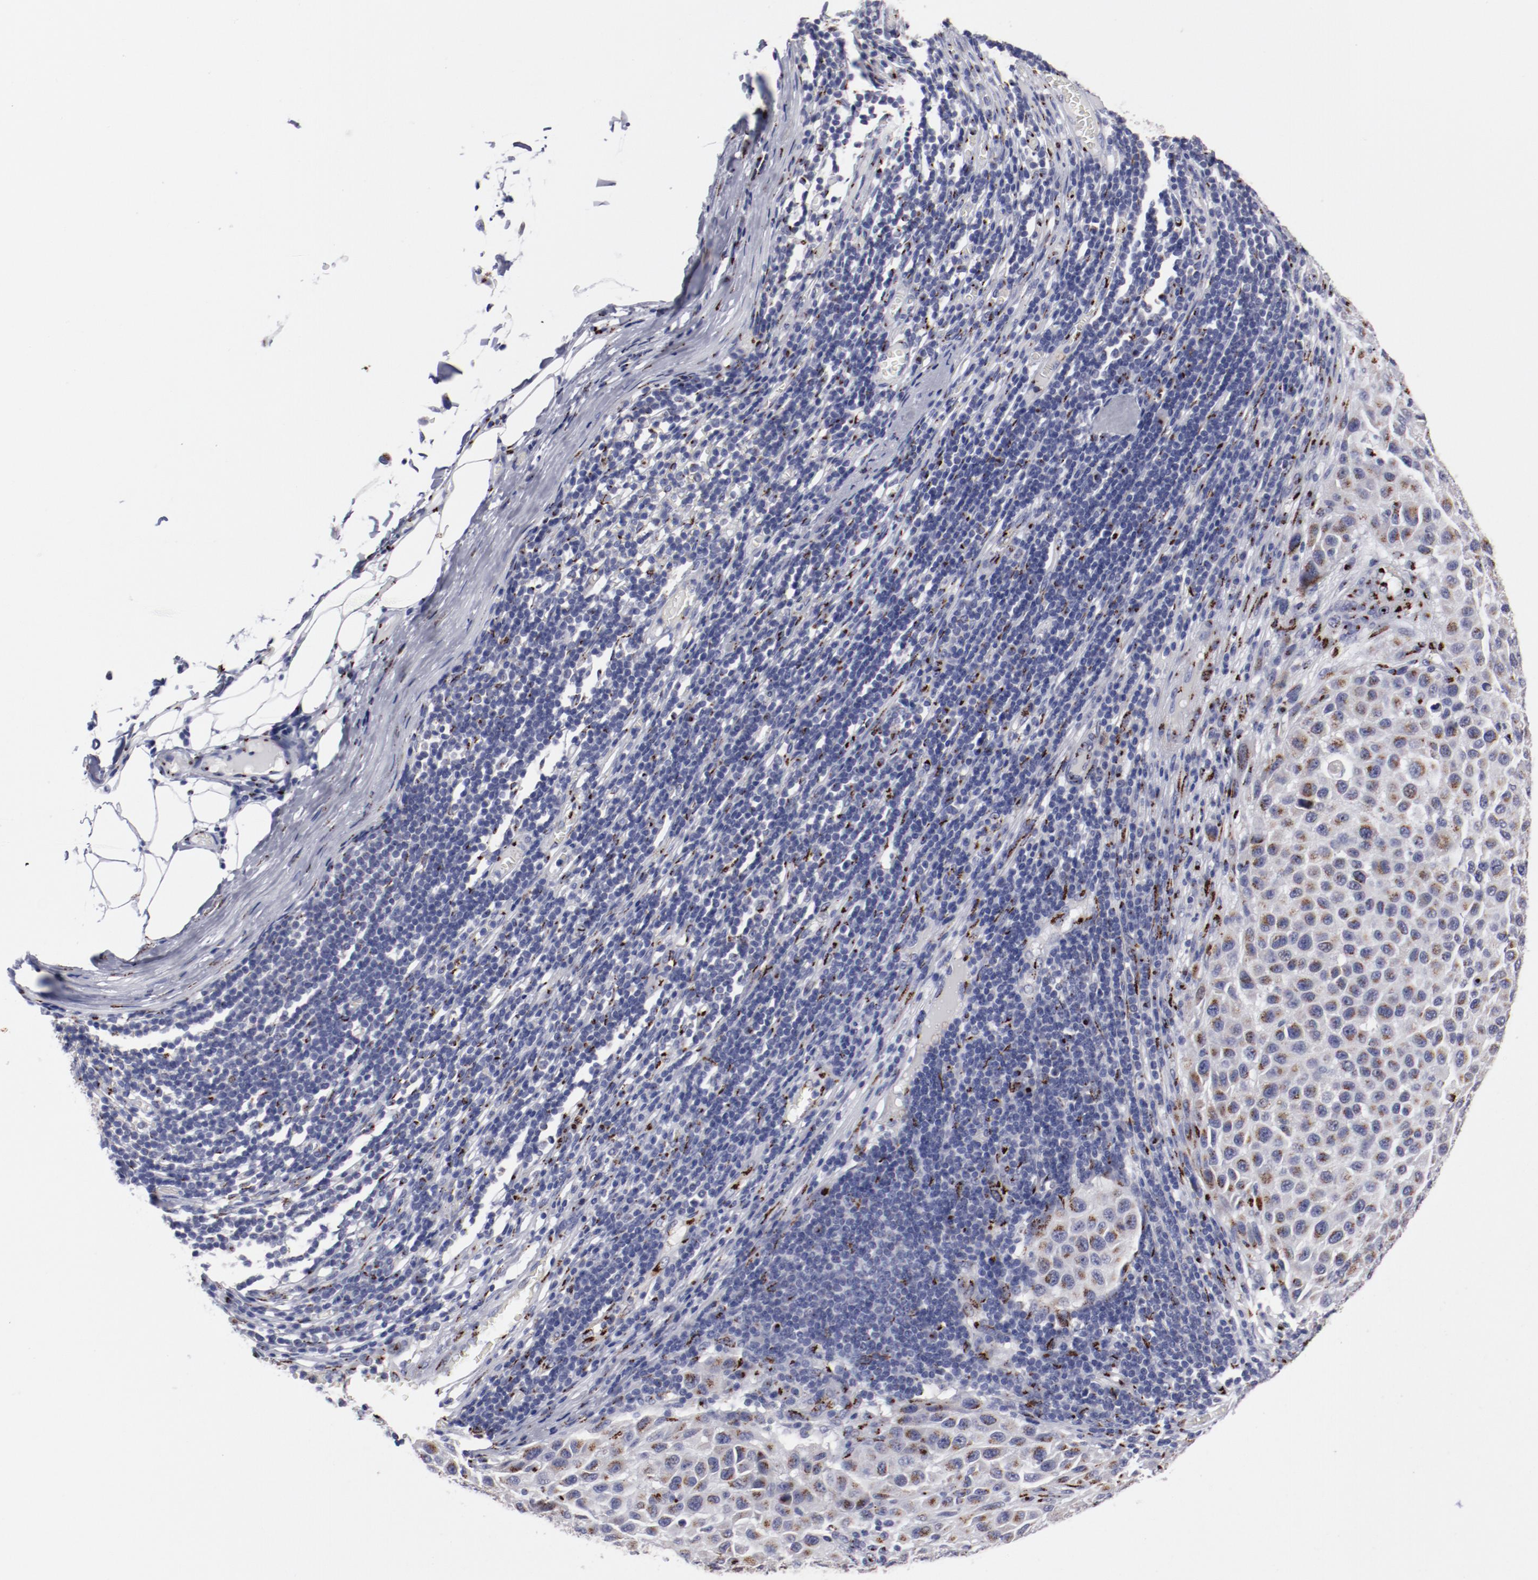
{"staining": {"intensity": "strong", "quantity": "25%-75%", "location": "cytoplasmic/membranous"}, "tissue": "melanoma", "cell_type": "Tumor cells", "image_type": "cancer", "snomed": [{"axis": "morphology", "description": "Malignant melanoma, Metastatic site"}, {"axis": "topography", "description": "Lymph node"}], "caption": "Malignant melanoma (metastatic site) was stained to show a protein in brown. There is high levels of strong cytoplasmic/membranous staining in approximately 25%-75% of tumor cells. The staining is performed using DAB brown chromogen to label protein expression. The nuclei are counter-stained blue using hematoxylin.", "gene": "GOLIM4", "patient": {"sex": "male", "age": 61}}